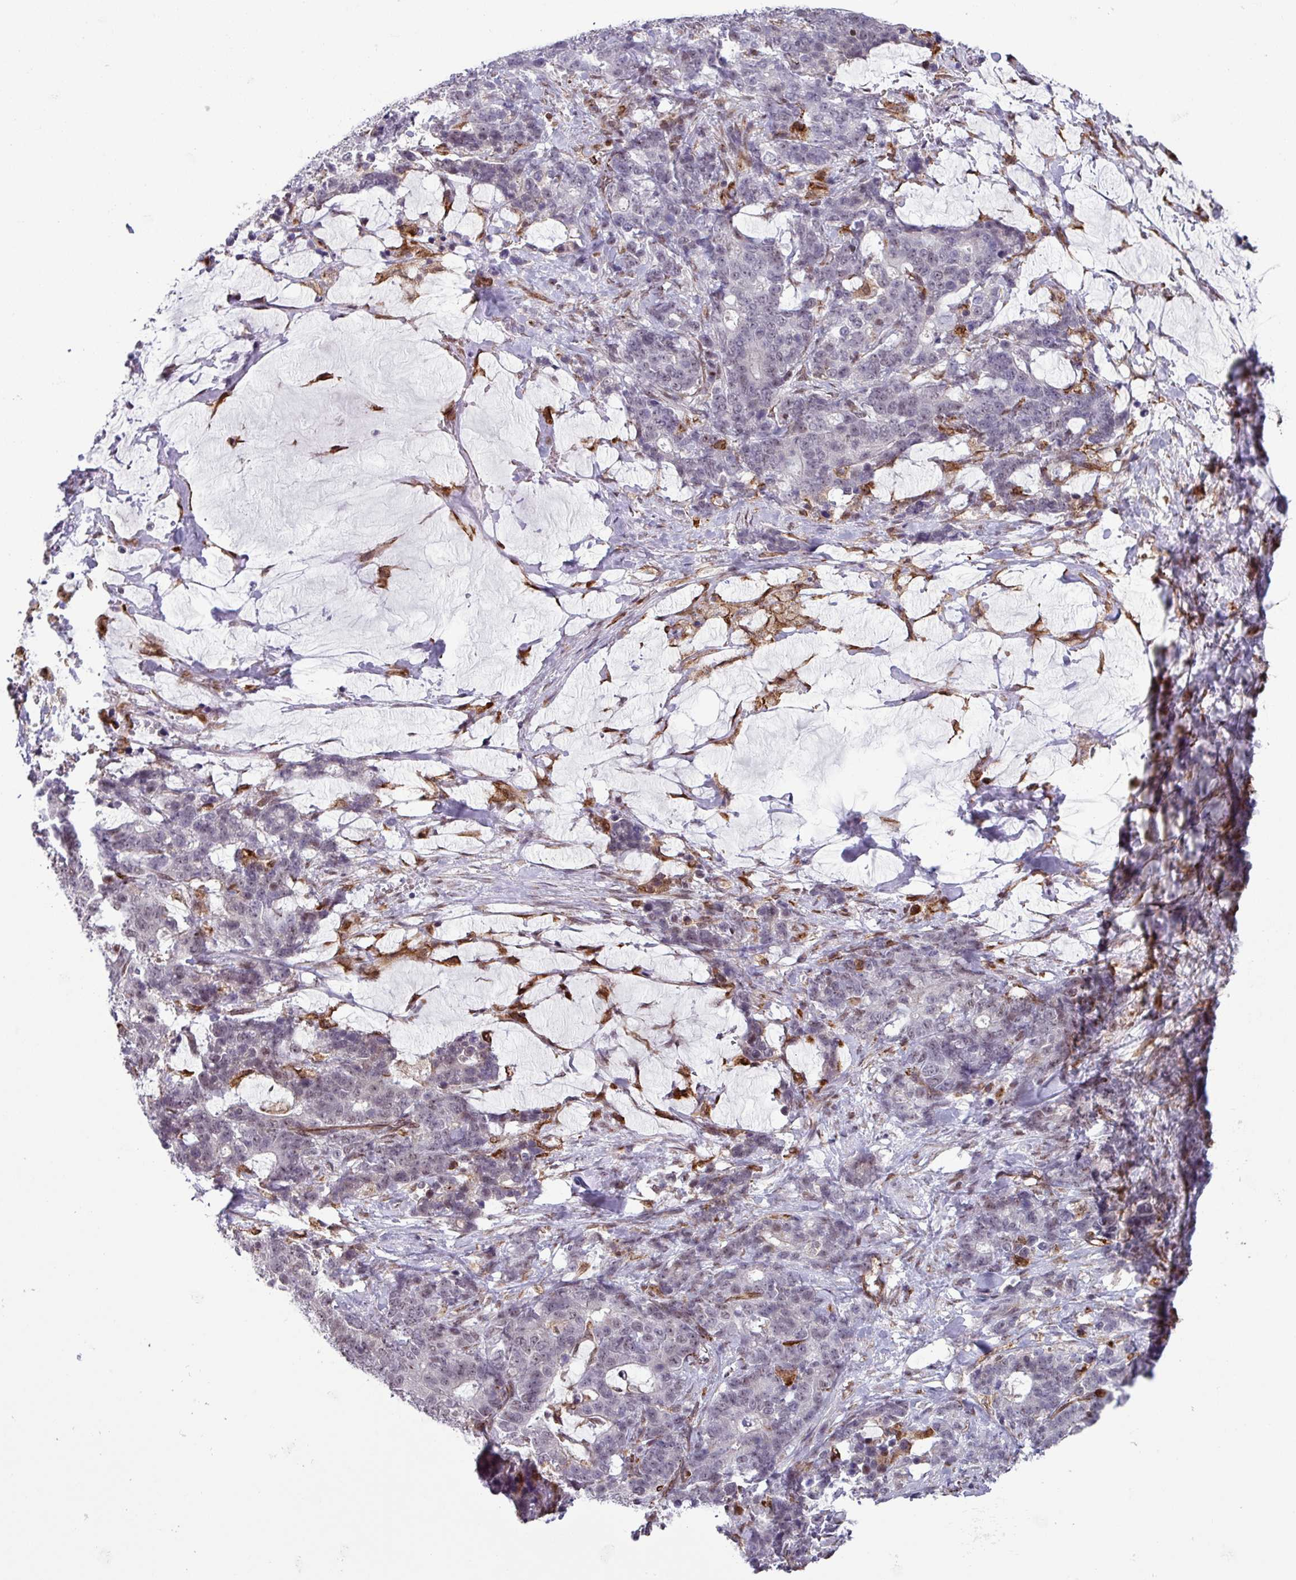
{"staining": {"intensity": "negative", "quantity": "none", "location": "none"}, "tissue": "stomach cancer", "cell_type": "Tumor cells", "image_type": "cancer", "snomed": [{"axis": "morphology", "description": "Normal tissue, NOS"}, {"axis": "morphology", "description": "Adenocarcinoma, NOS"}, {"axis": "topography", "description": "Stomach"}], "caption": "Immunohistochemical staining of stomach cancer displays no significant expression in tumor cells. (DAB IHC visualized using brightfield microscopy, high magnification).", "gene": "CHD3", "patient": {"sex": "female", "age": 64}}